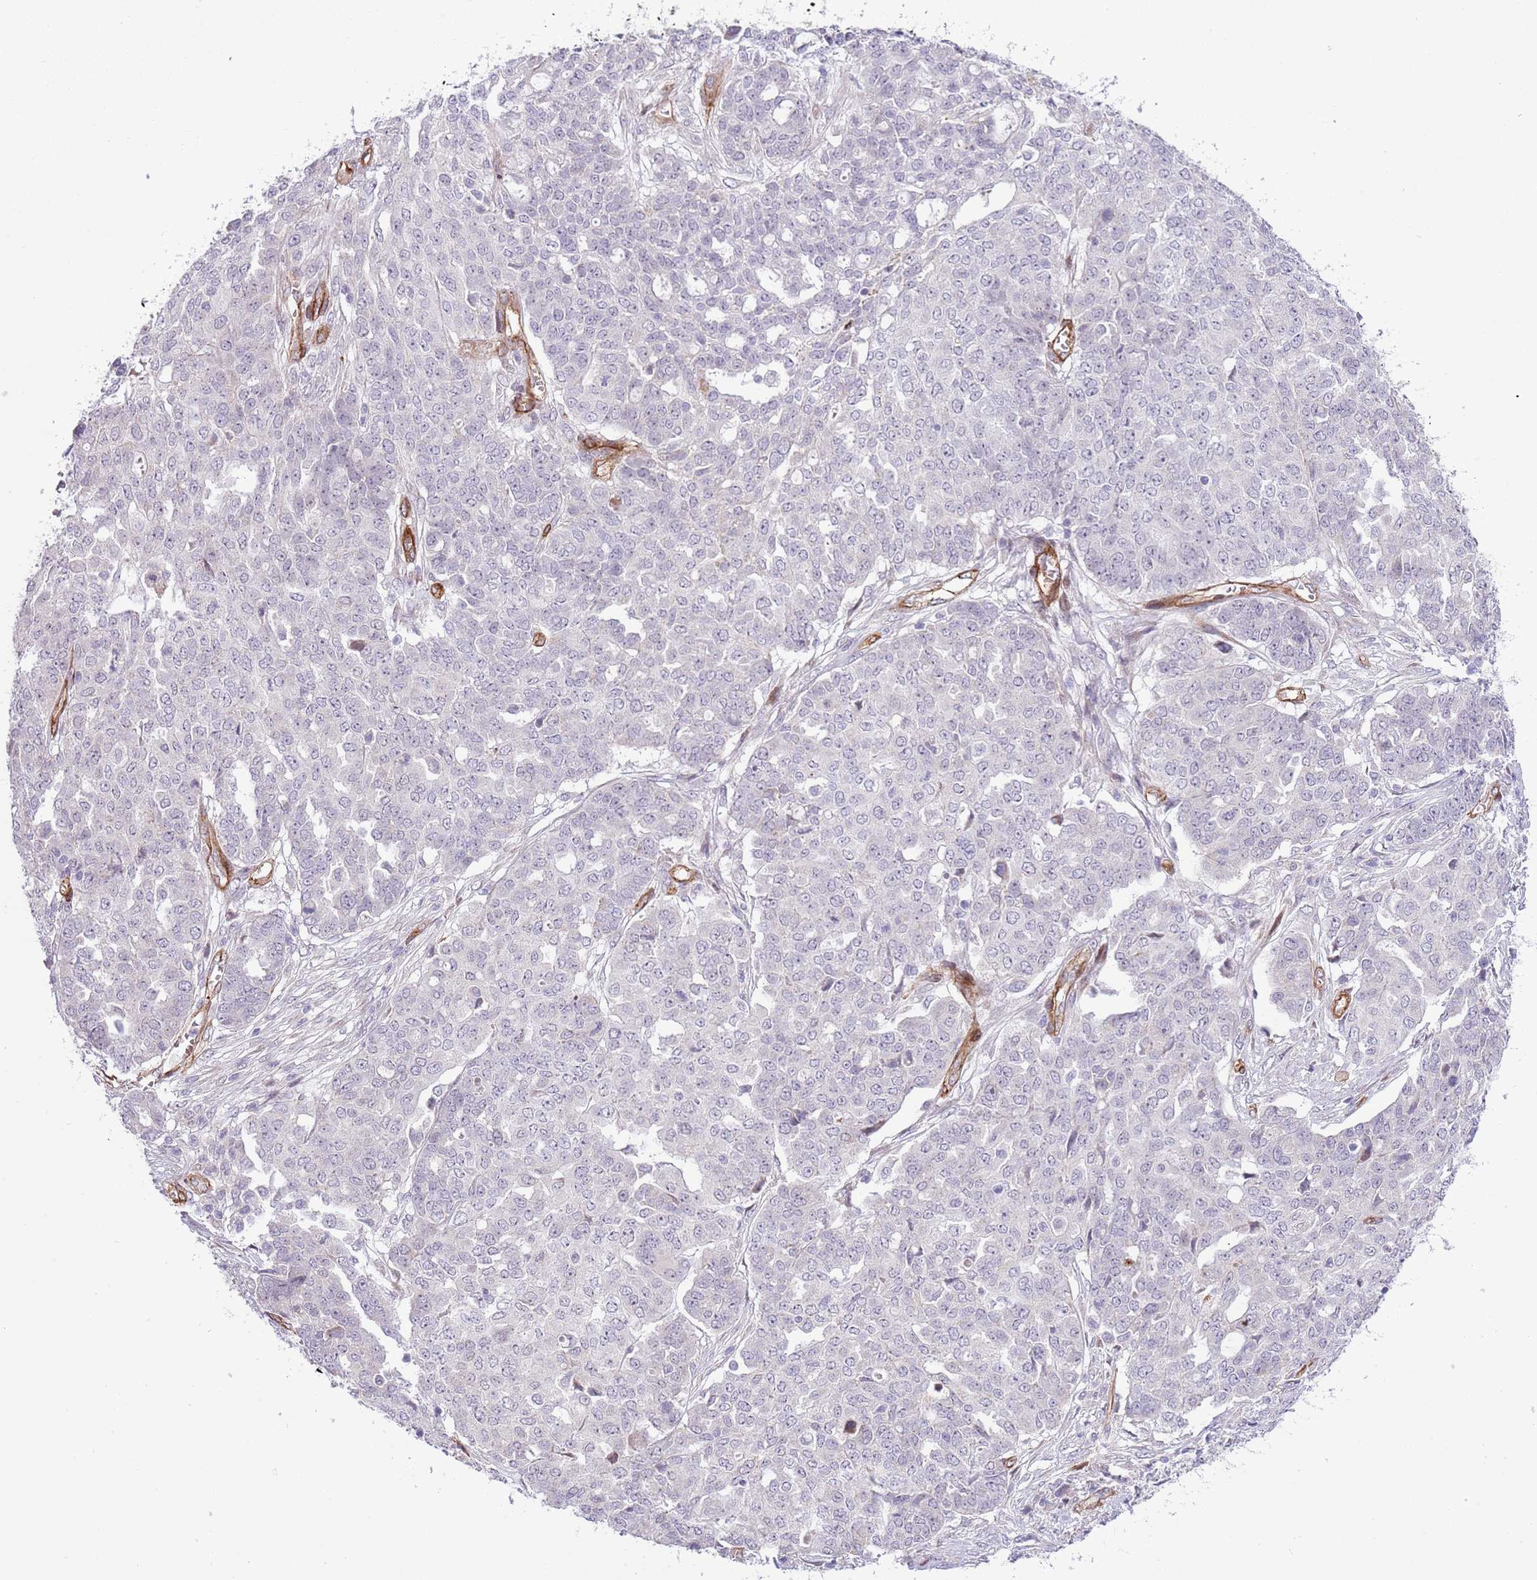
{"staining": {"intensity": "negative", "quantity": "none", "location": "none"}, "tissue": "ovarian cancer", "cell_type": "Tumor cells", "image_type": "cancer", "snomed": [{"axis": "morphology", "description": "Cystadenocarcinoma, serous, NOS"}, {"axis": "topography", "description": "Soft tissue"}, {"axis": "topography", "description": "Ovary"}], "caption": "DAB immunohistochemical staining of human ovarian serous cystadenocarcinoma demonstrates no significant expression in tumor cells. The staining is performed using DAB brown chromogen with nuclei counter-stained in using hematoxylin.", "gene": "NEK3", "patient": {"sex": "female", "age": 57}}